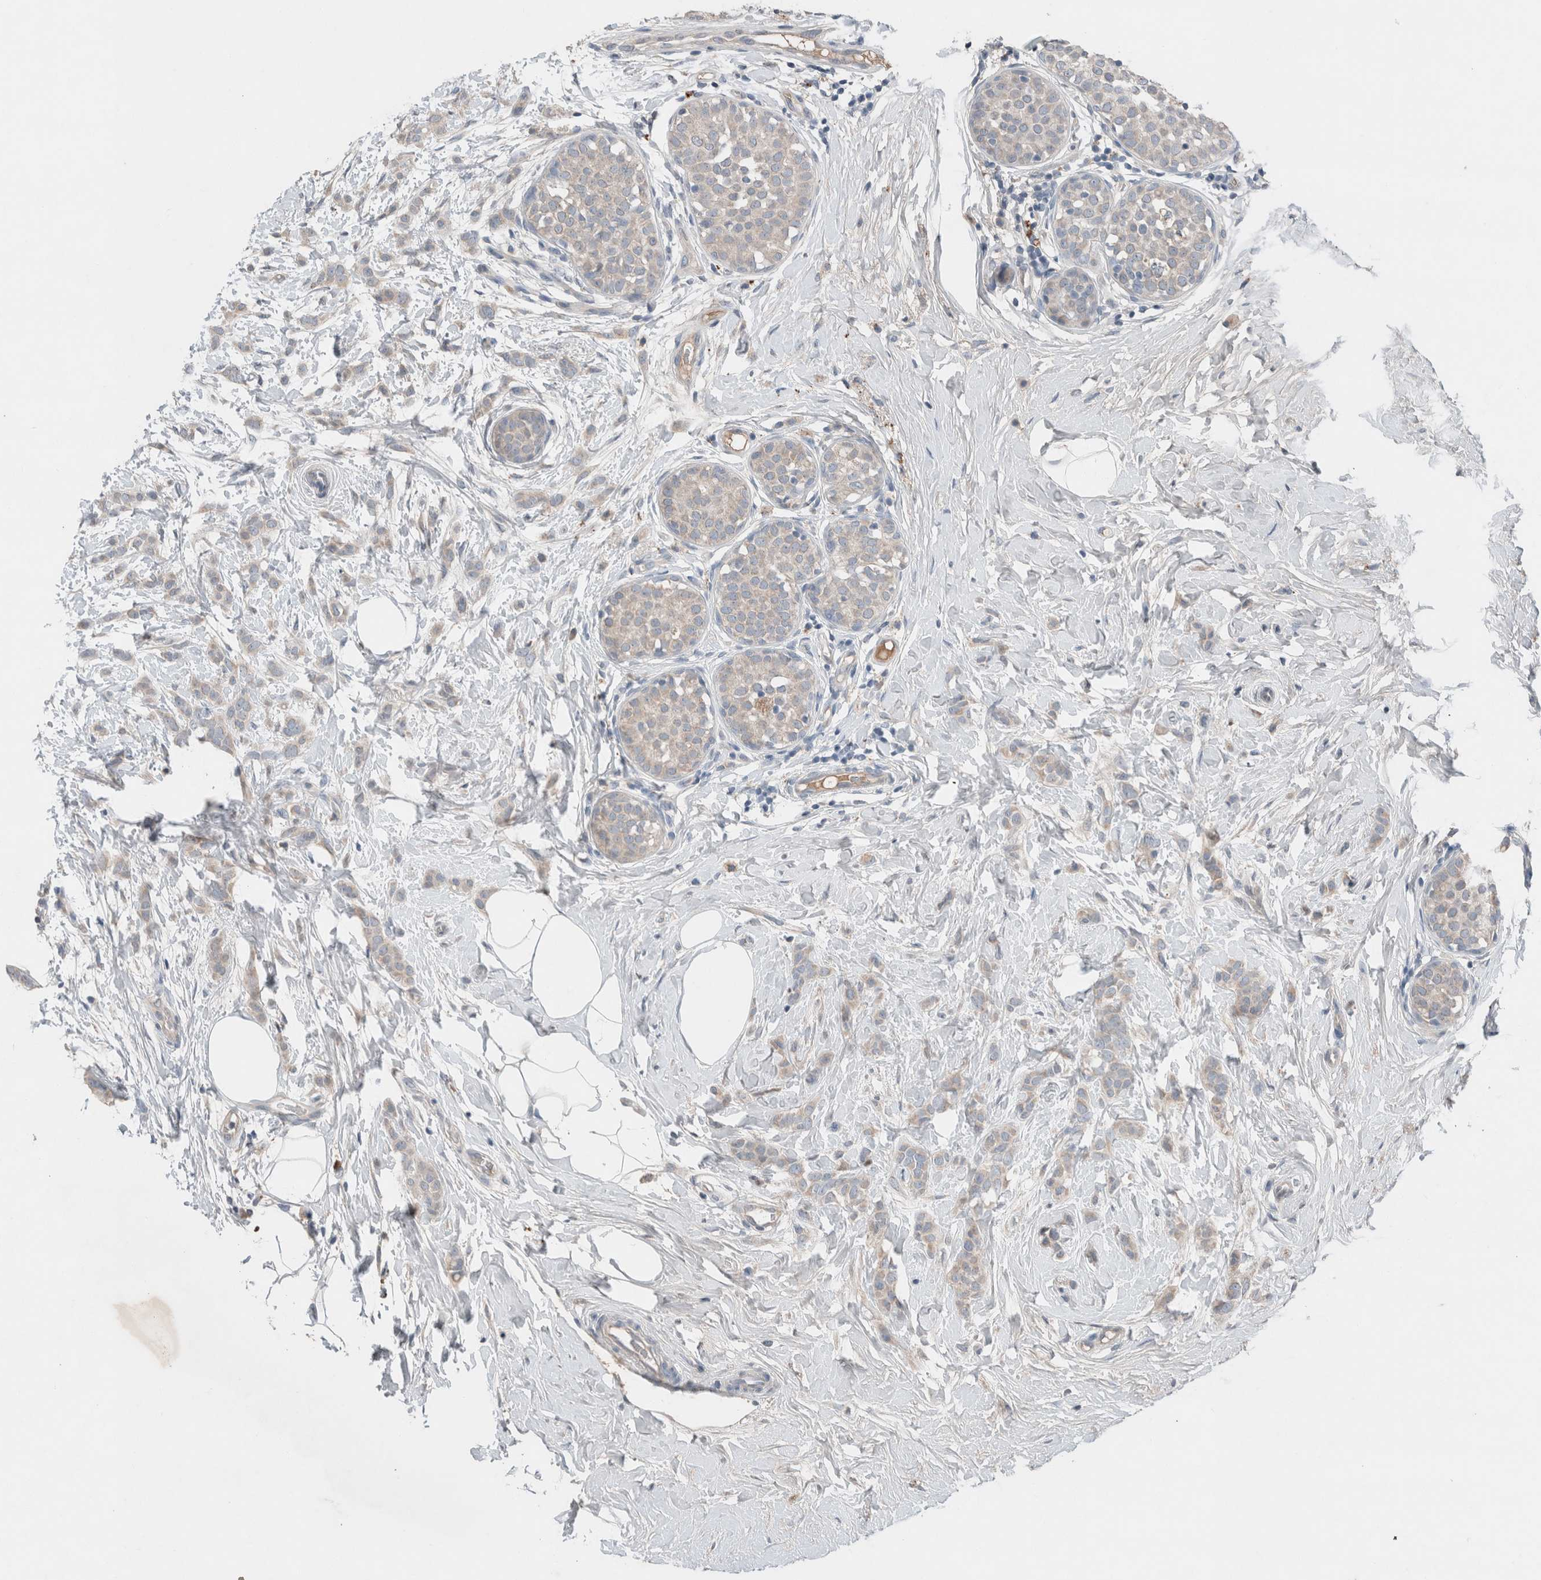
{"staining": {"intensity": "weak", "quantity": "<25%", "location": "cytoplasmic/membranous"}, "tissue": "breast cancer", "cell_type": "Tumor cells", "image_type": "cancer", "snomed": [{"axis": "morphology", "description": "Lobular carcinoma, in situ"}, {"axis": "morphology", "description": "Lobular carcinoma"}, {"axis": "topography", "description": "Breast"}], "caption": "Breast cancer (lobular carcinoma) was stained to show a protein in brown. There is no significant positivity in tumor cells.", "gene": "UGCG", "patient": {"sex": "female", "age": 41}}